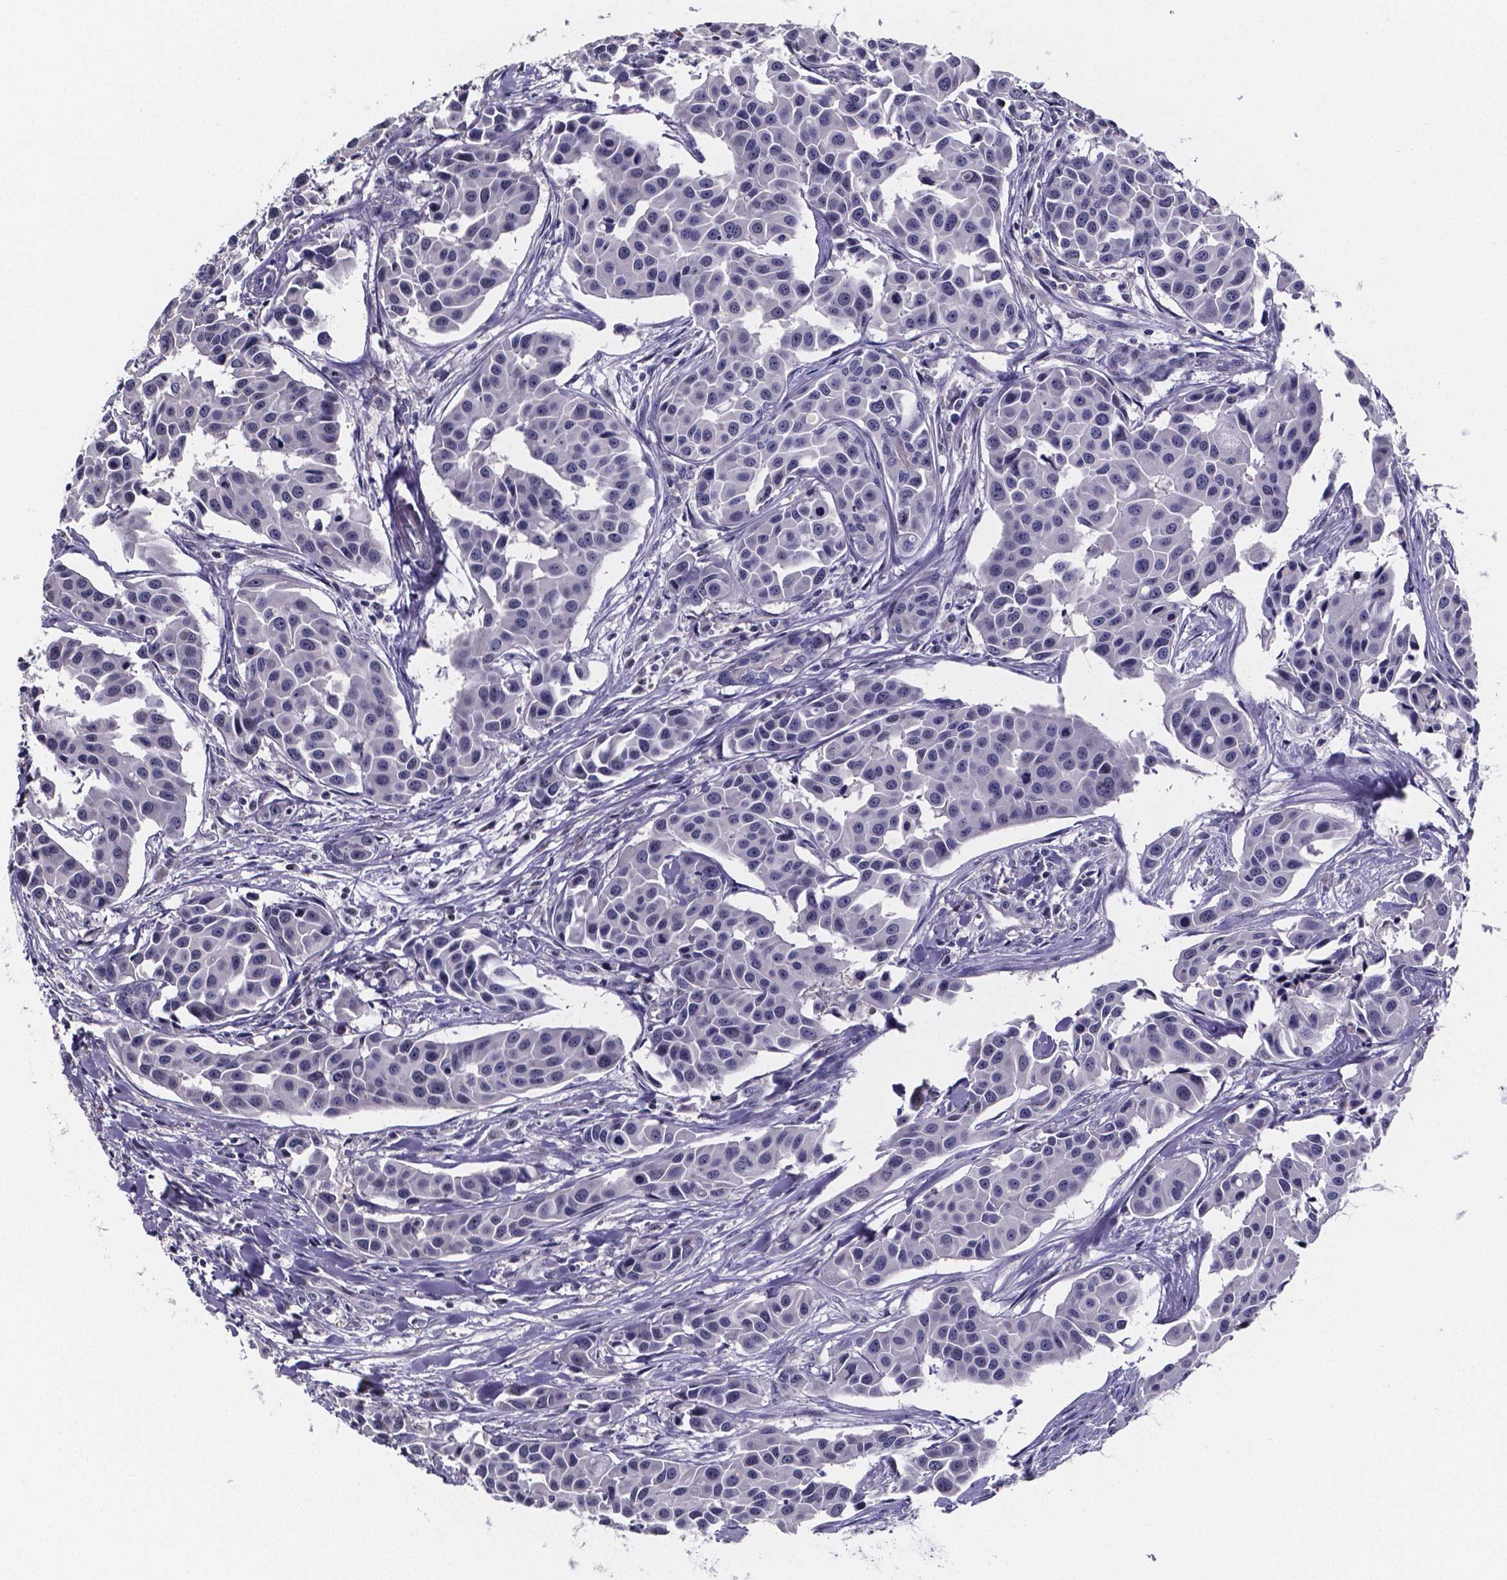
{"staining": {"intensity": "negative", "quantity": "none", "location": "none"}, "tissue": "head and neck cancer", "cell_type": "Tumor cells", "image_type": "cancer", "snomed": [{"axis": "morphology", "description": "Adenocarcinoma, NOS"}, {"axis": "topography", "description": "Head-Neck"}], "caption": "Immunohistochemical staining of head and neck cancer displays no significant positivity in tumor cells.", "gene": "IZUMO1", "patient": {"sex": "male", "age": 76}}